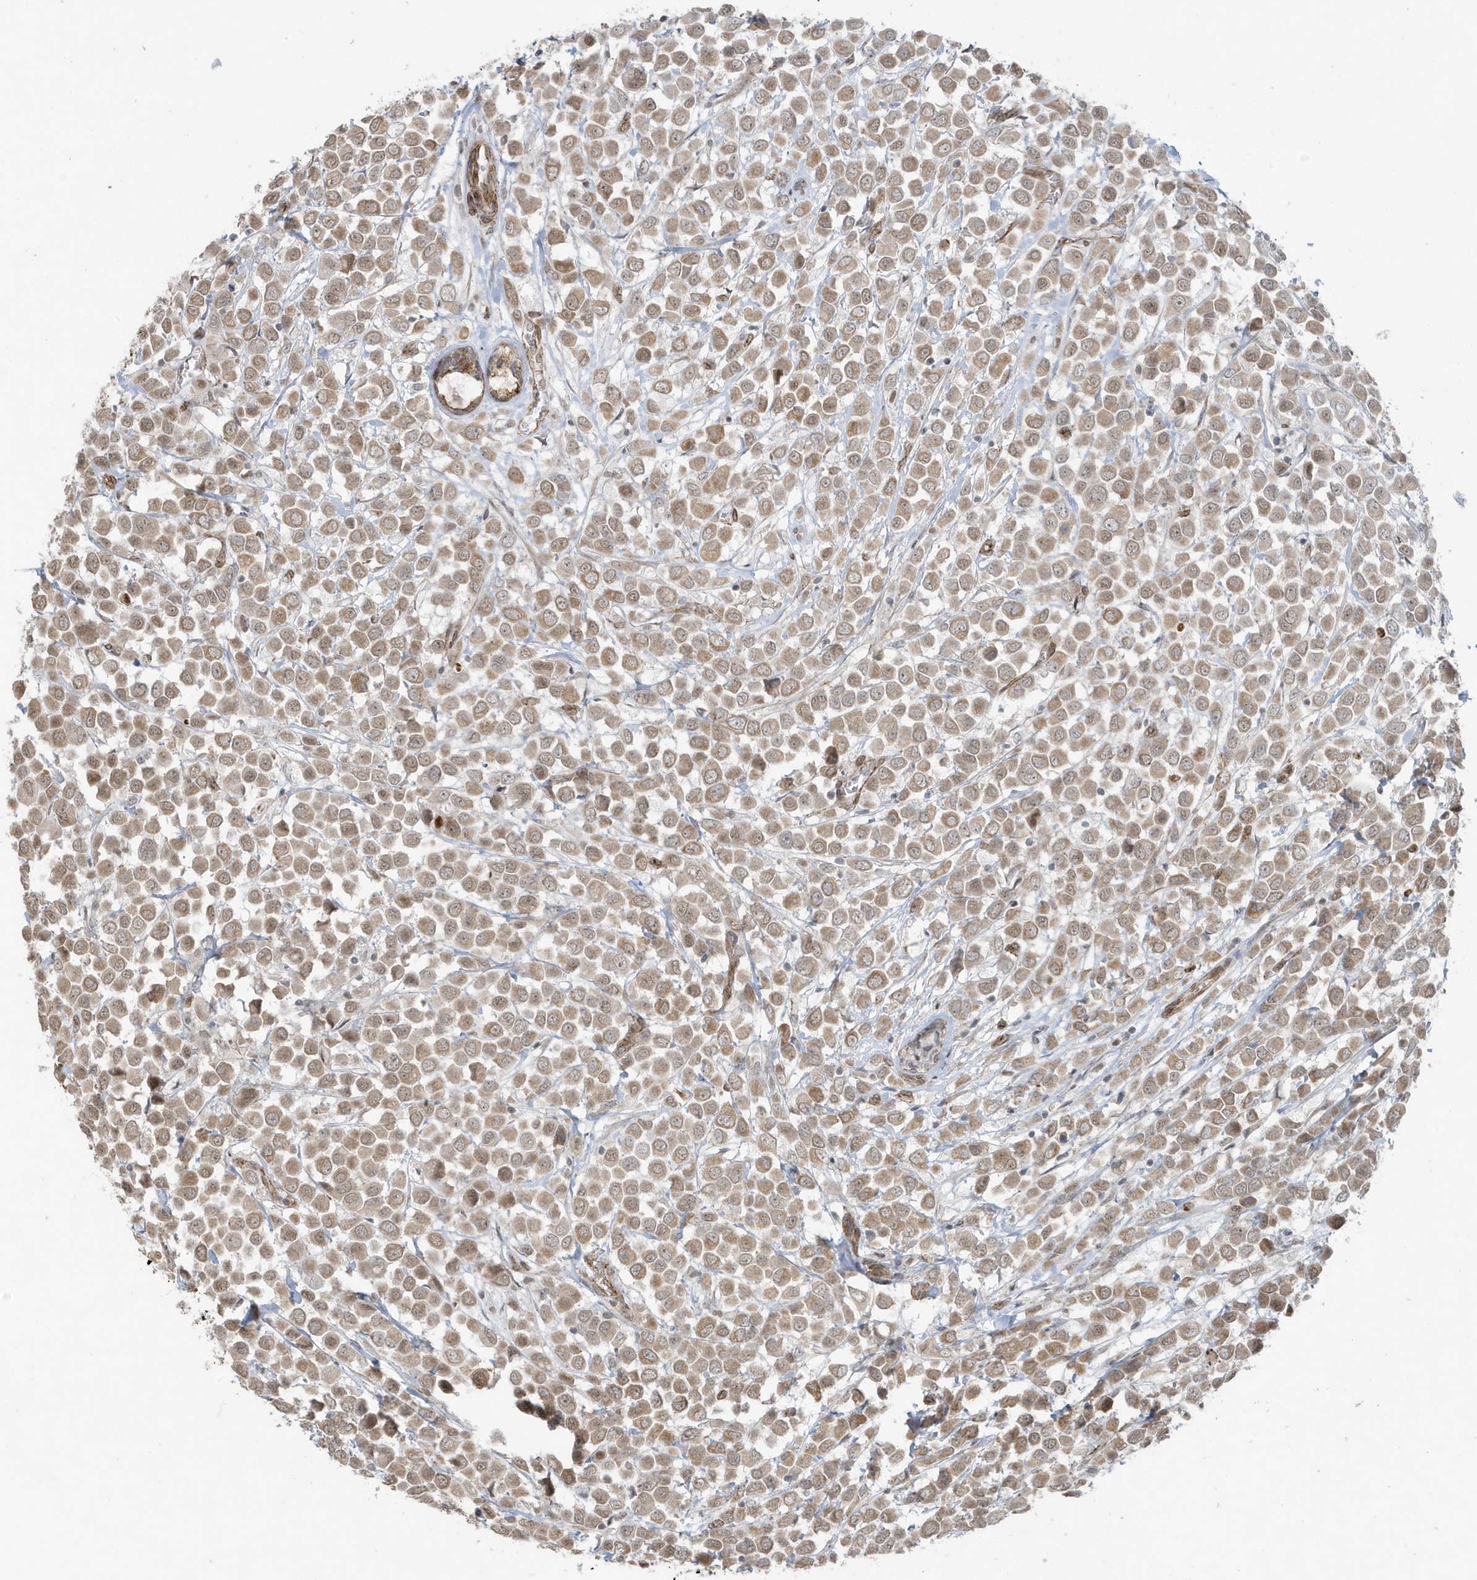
{"staining": {"intensity": "moderate", "quantity": ">75%", "location": "cytoplasmic/membranous"}, "tissue": "breast cancer", "cell_type": "Tumor cells", "image_type": "cancer", "snomed": [{"axis": "morphology", "description": "Duct carcinoma"}, {"axis": "topography", "description": "Breast"}], "caption": "Tumor cells reveal medium levels of moderate cytoplasmic/membranous positivity in approximately >75% of cells in breast cancer (intraductal carcinoma).", "gene": "CHCHD4", "patient": {"sex": "female", "age": 61}}